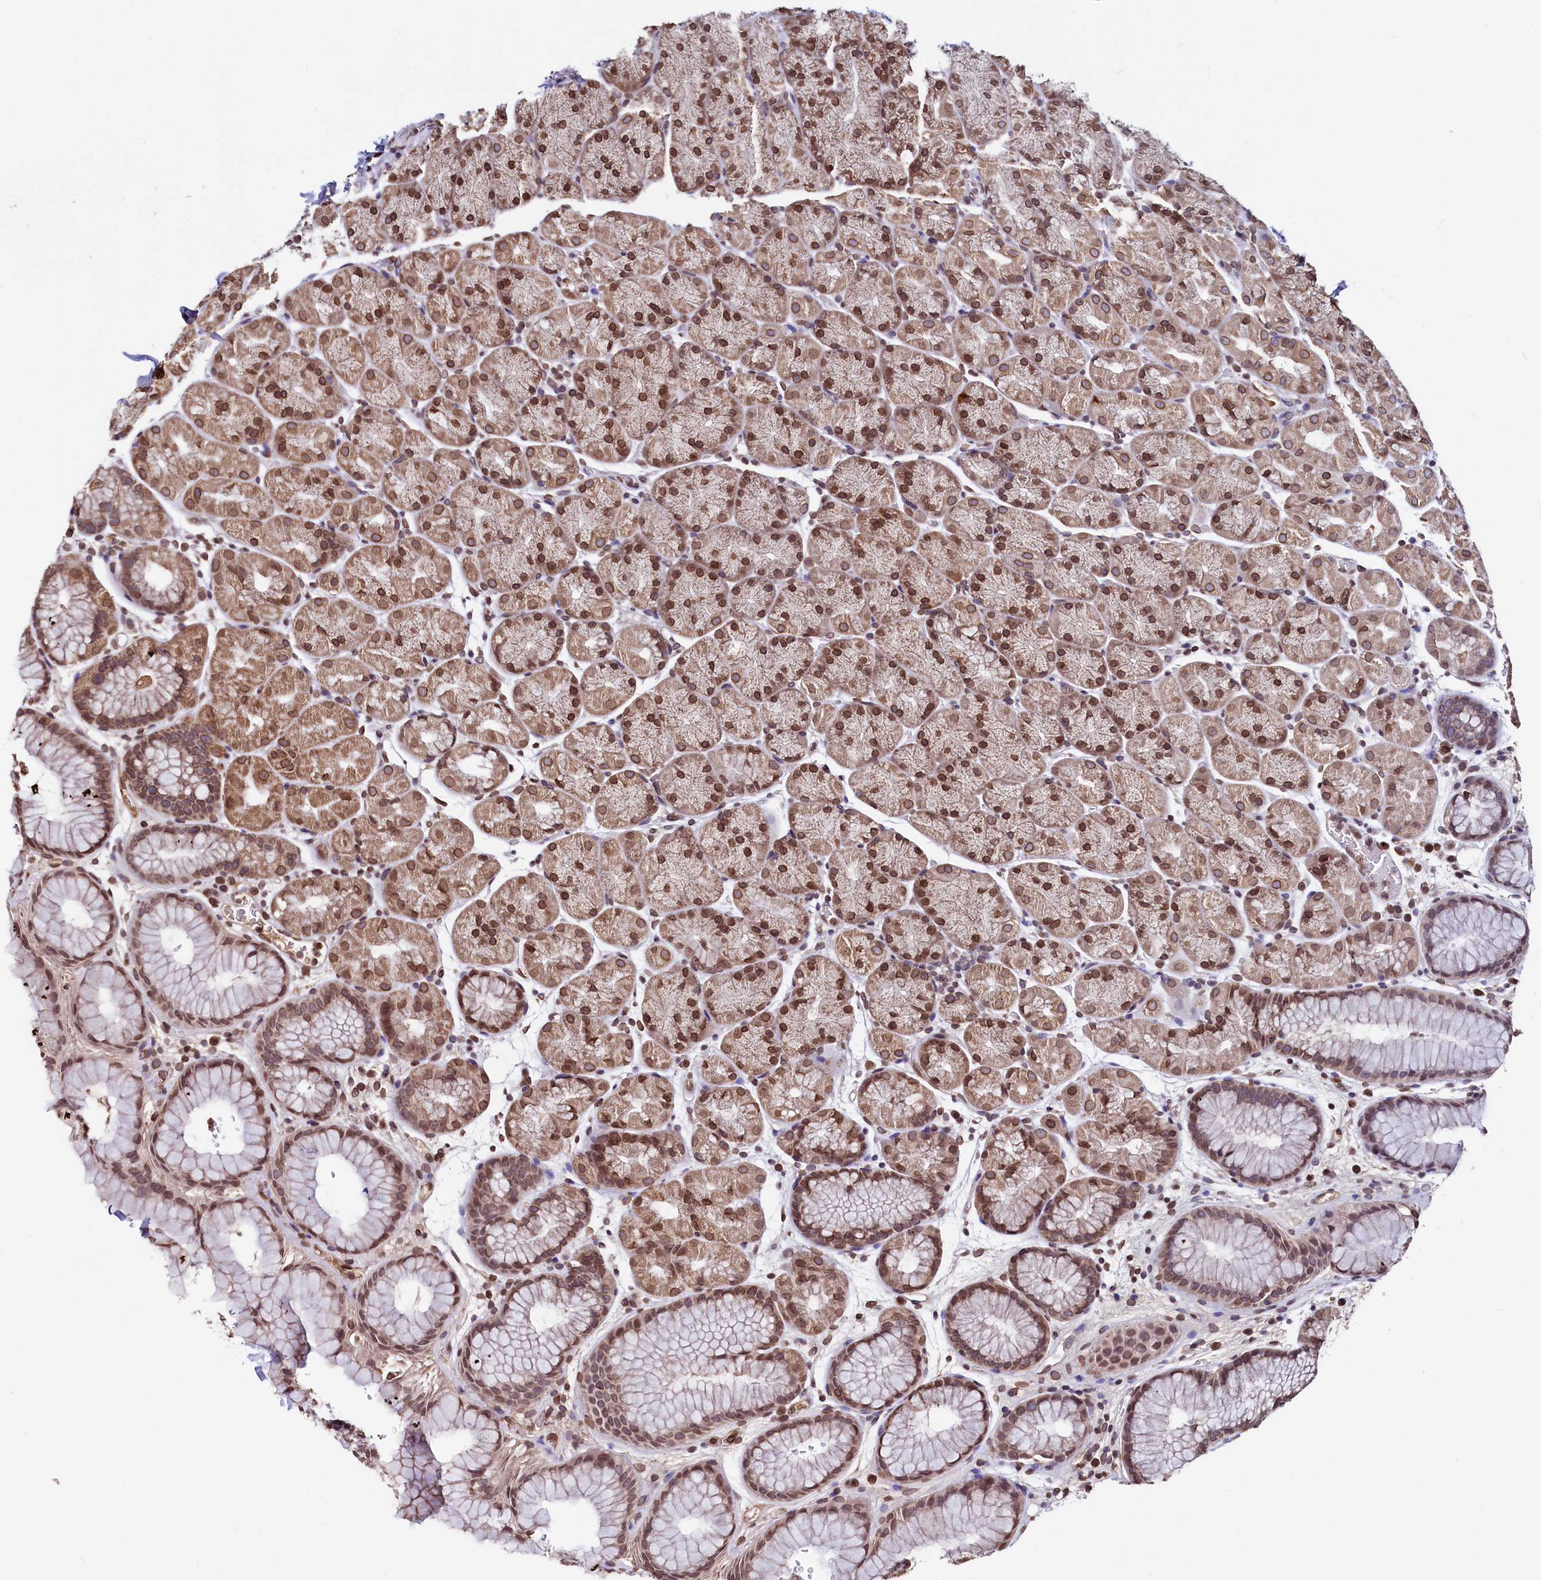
{"staining": {"intensity": "moderate", "quantity": ">75%", "location": "cytoplasmic/membranous,nuclear"}, "tissue": "stomach", "cell_type": "Glandular cells", "image_type": "normal", "snomed": [{"axis": "morphology", "description": "Normal tissue, NOS"}, {"axis": "topography", "description": "Stomach, upper"}, {"axis": "topography", "description": "Stomach, lower"}], "caption": "Protein expression by IHC reveals moderate cytoplasmic/membranous,nuclear staining in approximately >75% of glandular cells in benign stomach.", "gene": "HAND1", "patient": {"sex": "male", "age": 67}}